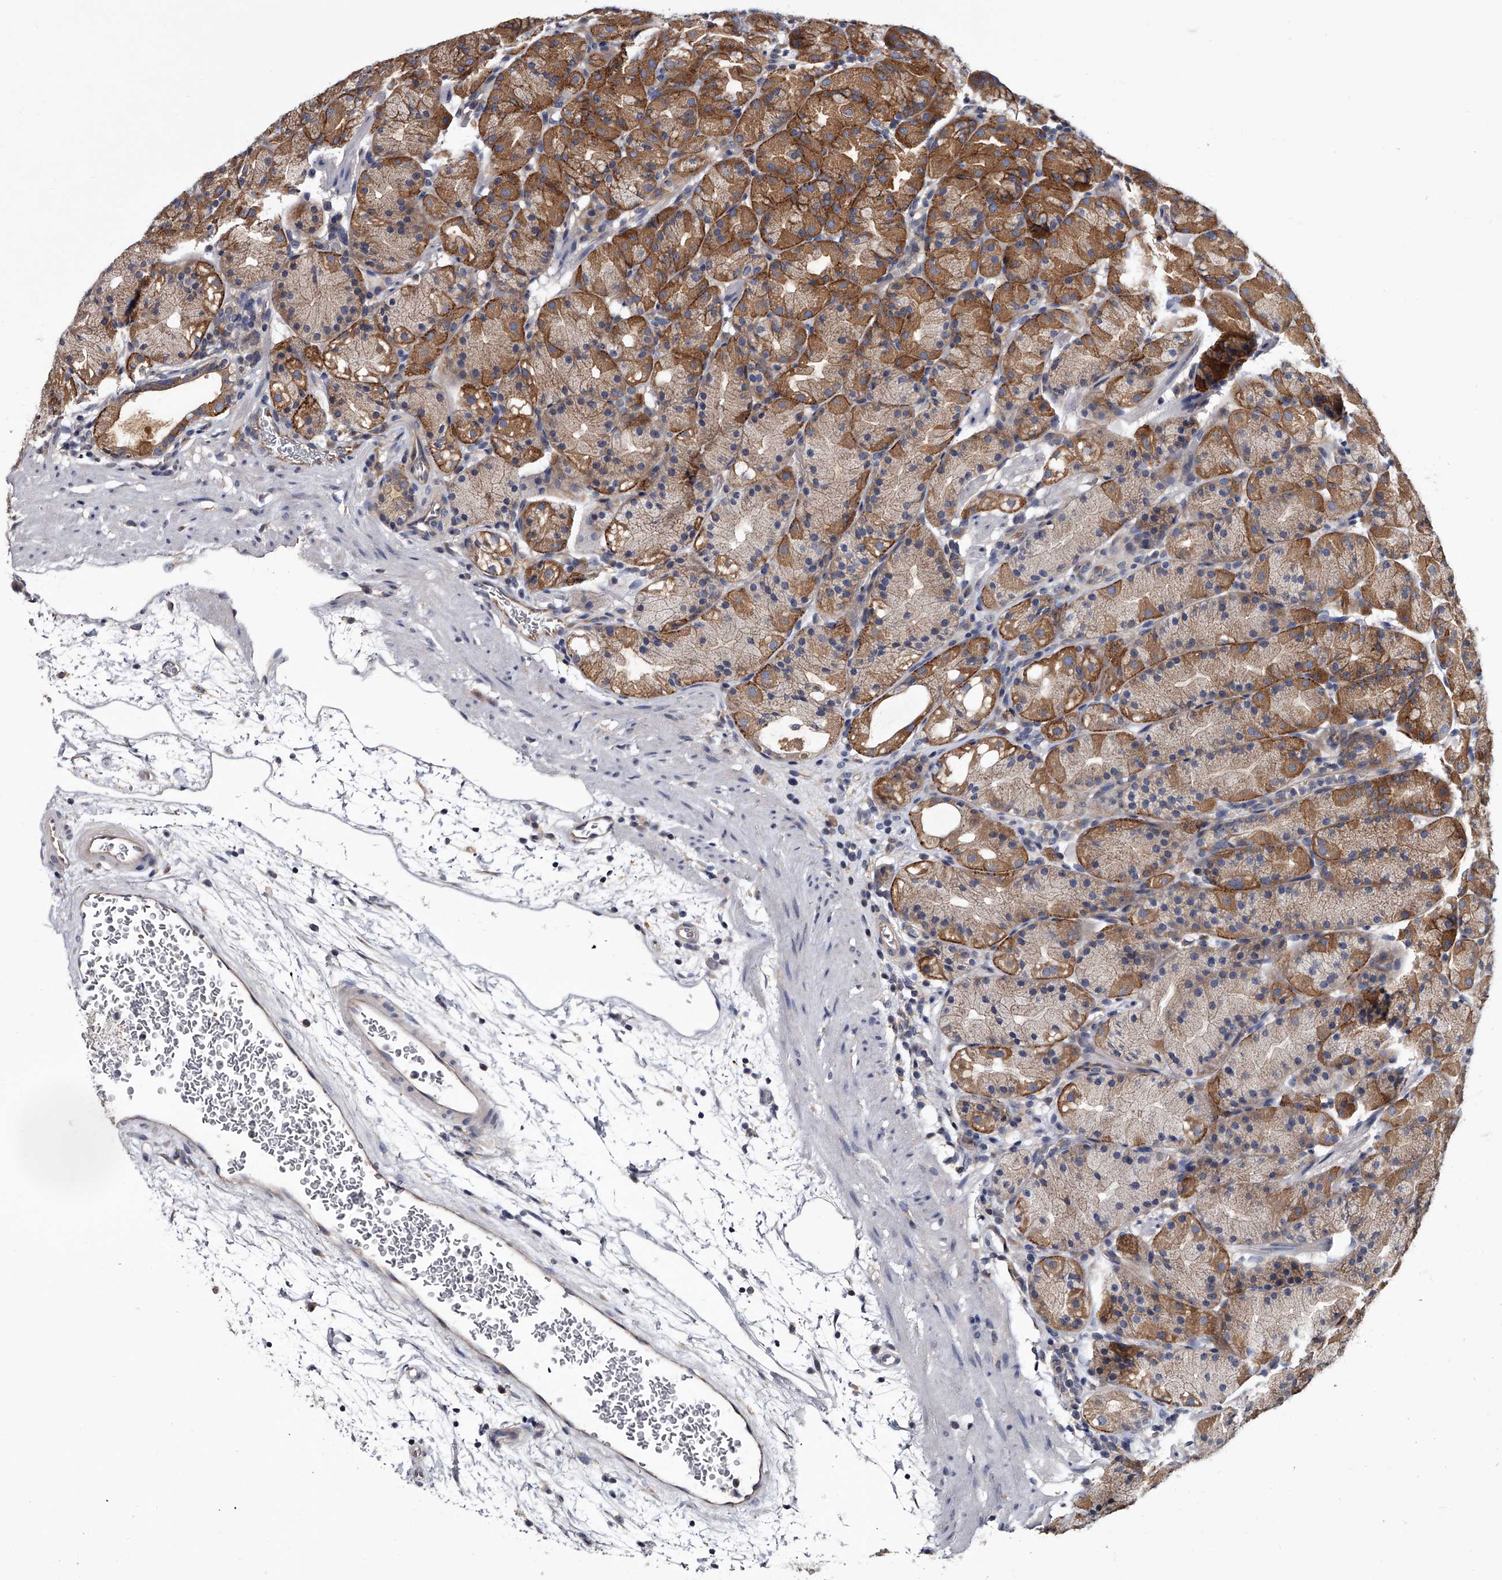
{"staining": {"intensity": "moderate", "quantity": "25%-75%", "location": "cytoplasmic/membranous"}, "tissue": "stomach", "cell_type": "Glandular cells", "image_type": "normal", "snomed": [{"axis": "morphology", "description": "Normal tissue, NOS"}, {"axis": "topography", "description": "Stomach, upper"}], "caption": "Human stomach stained for a protein (brown) demonstrates moderate cytoplasmic/membranous positive staining in approximately 25%-75% of glandular cells.", "gene": "GAPVD1", "patient": {"sex": "male", "age": 48}}